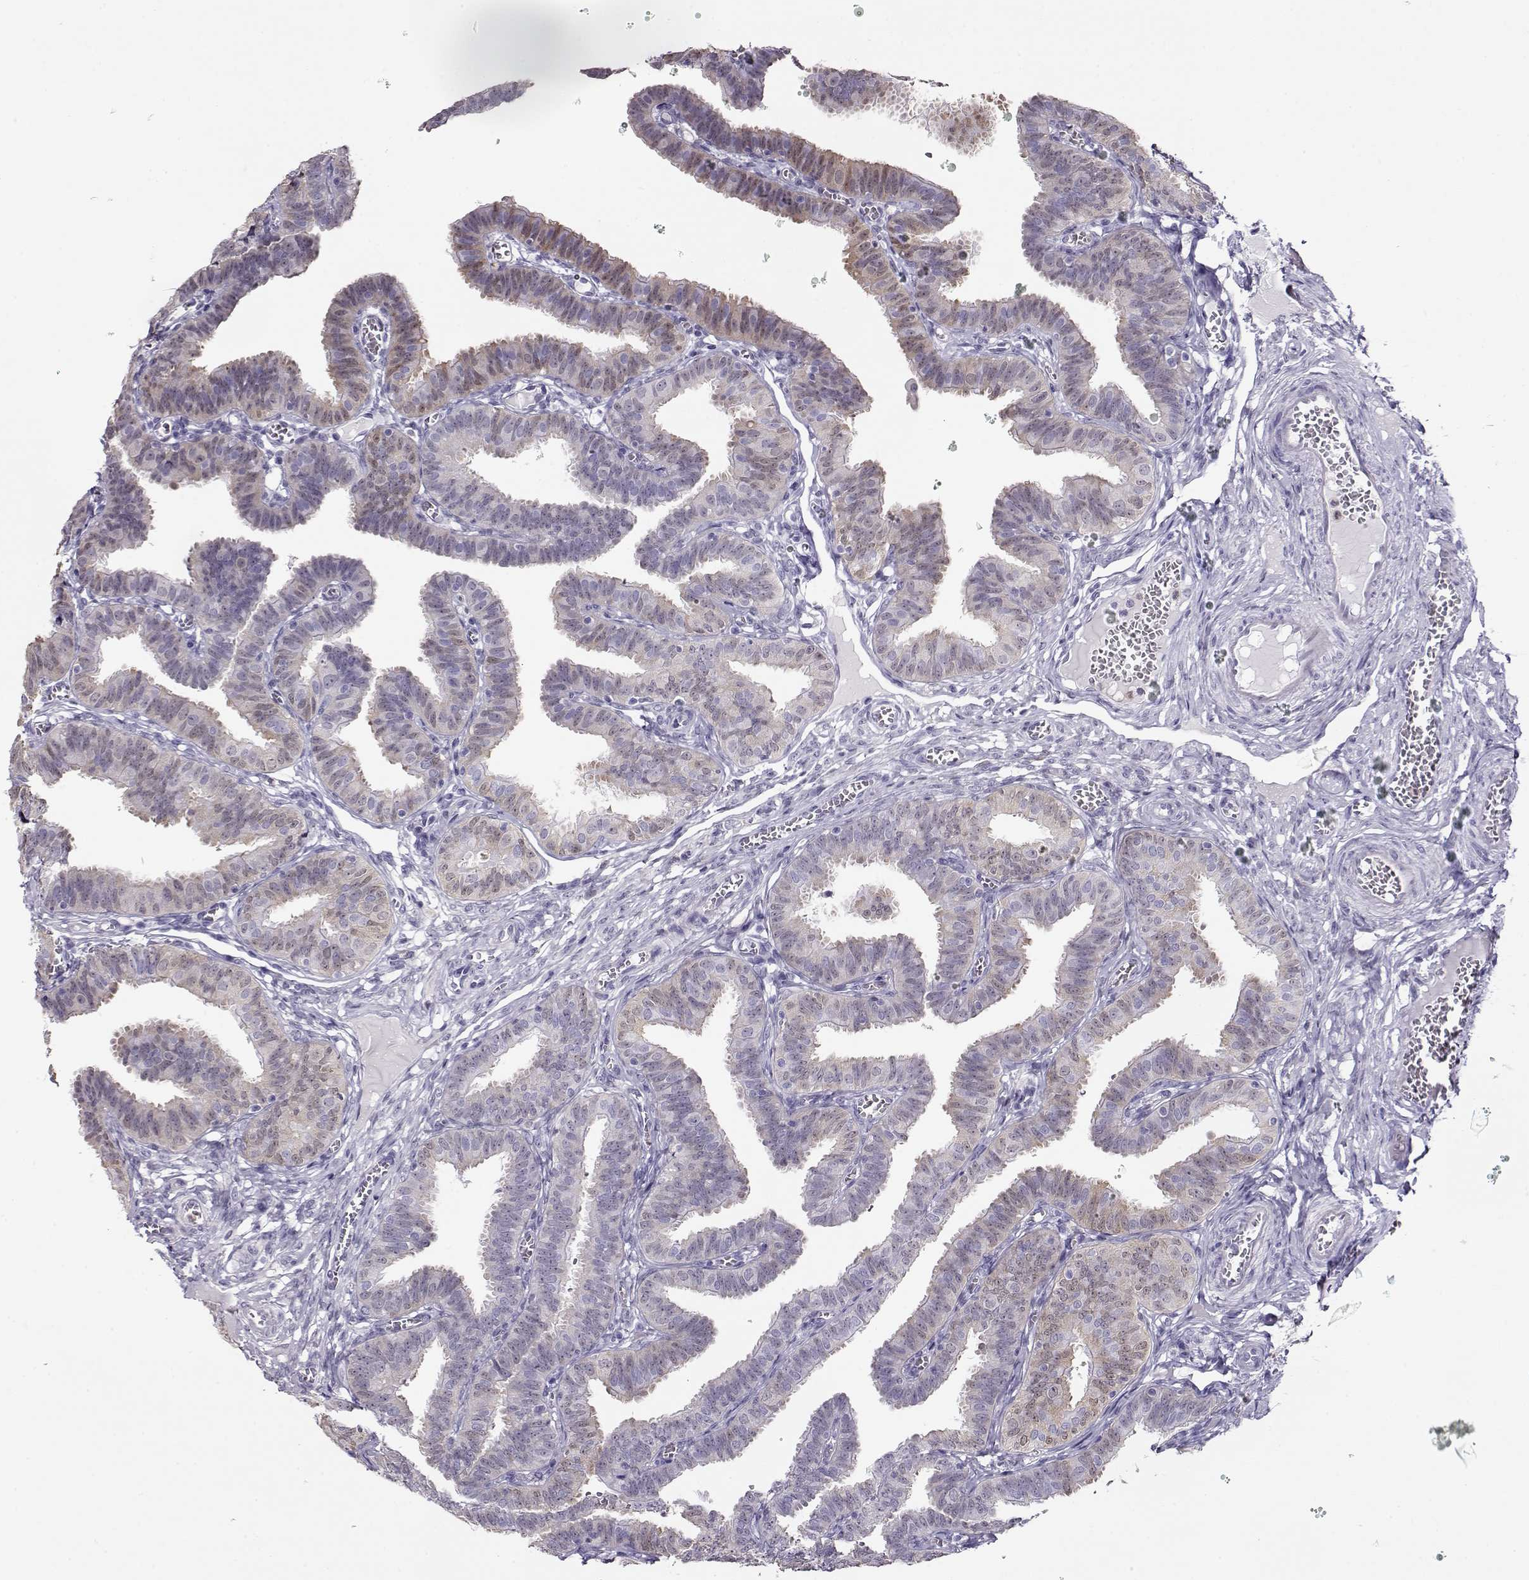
{"staining": {"intensity": "weak", "quantity": "<25%", "location": "cytoplasmic/membranous,nuclear"}, "tissue": "fallopian tube", "cell_type": "Glandular cells", "image_type": "normal", "snomed": [{"axis": "morphology", "description": "Normal tissue, NOS"}, {"axis": "topography", "description": "Fallopian tube"}], "caption": "This histopathology image is of unremarkable fallopian tube stained with immunohistochemistry to label a protein in brown with the nuclei are counter-stained blue. There is no expression in glandular cells.", "gene": "CCR8", "patient": {"sex": "female", "age": 25}}